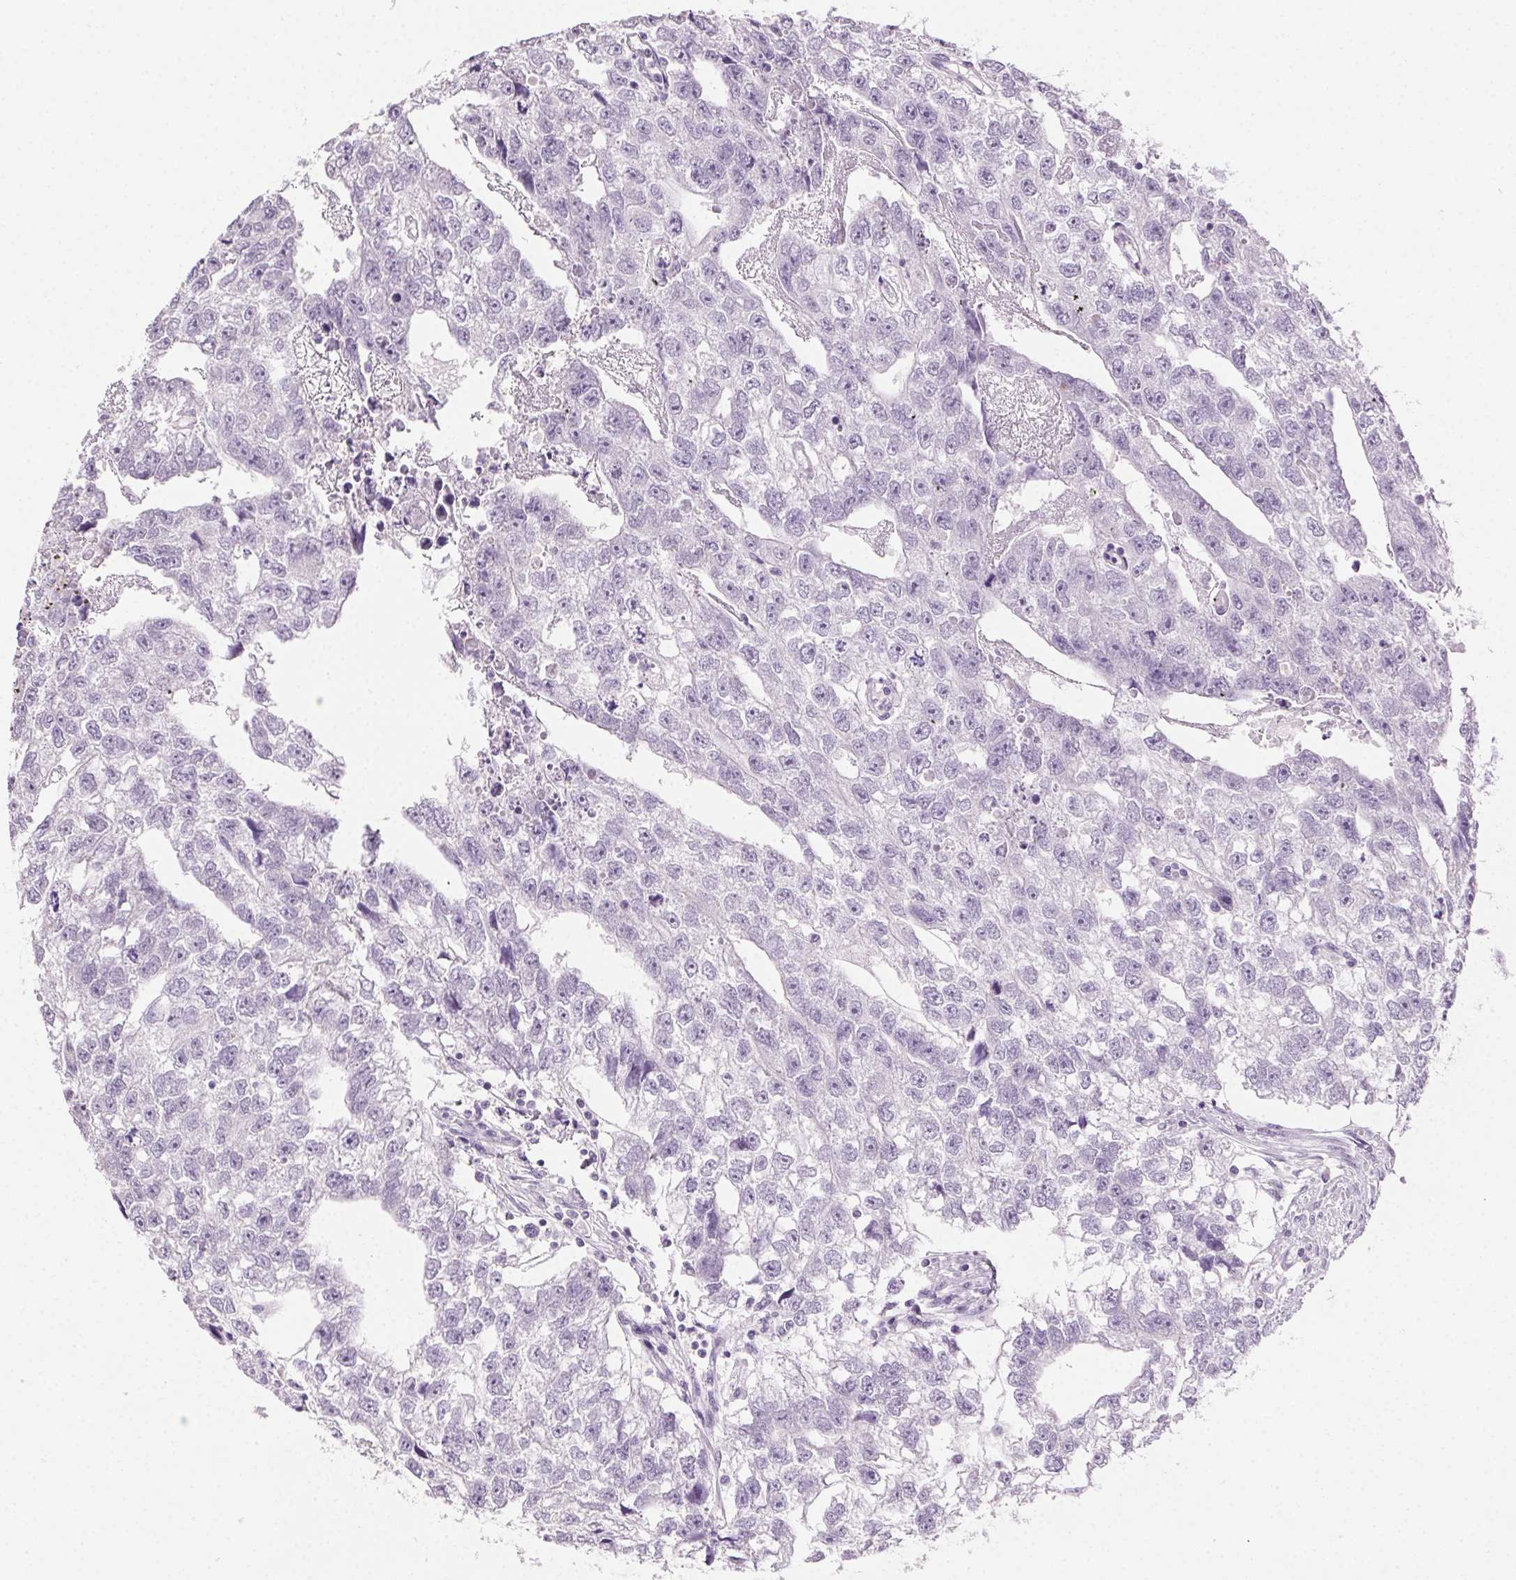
{"staining": {"intensity": "negative", "quantity": "none", "location": "none"}, "tissue": "testis cancer", "cell_type": "Tumor cells", "image_type": "cancer", "snomed": [{"axis": "morphology", "description": "Carcinoma, Embryonal, NOS"}, {"axis": "morphology", "description": "Teratoma, malignant, NOS"}, {"axis": "topography", "description": "Testis"}], "caption": "An image of human testis cancer (malignant teratoma) is negative for staining in tumor cells. (Immunohistochemistry, brightfield microscopy, high magnification).", "gene": "CLDN10", "patient": {"sex": "male", "age": 44}}